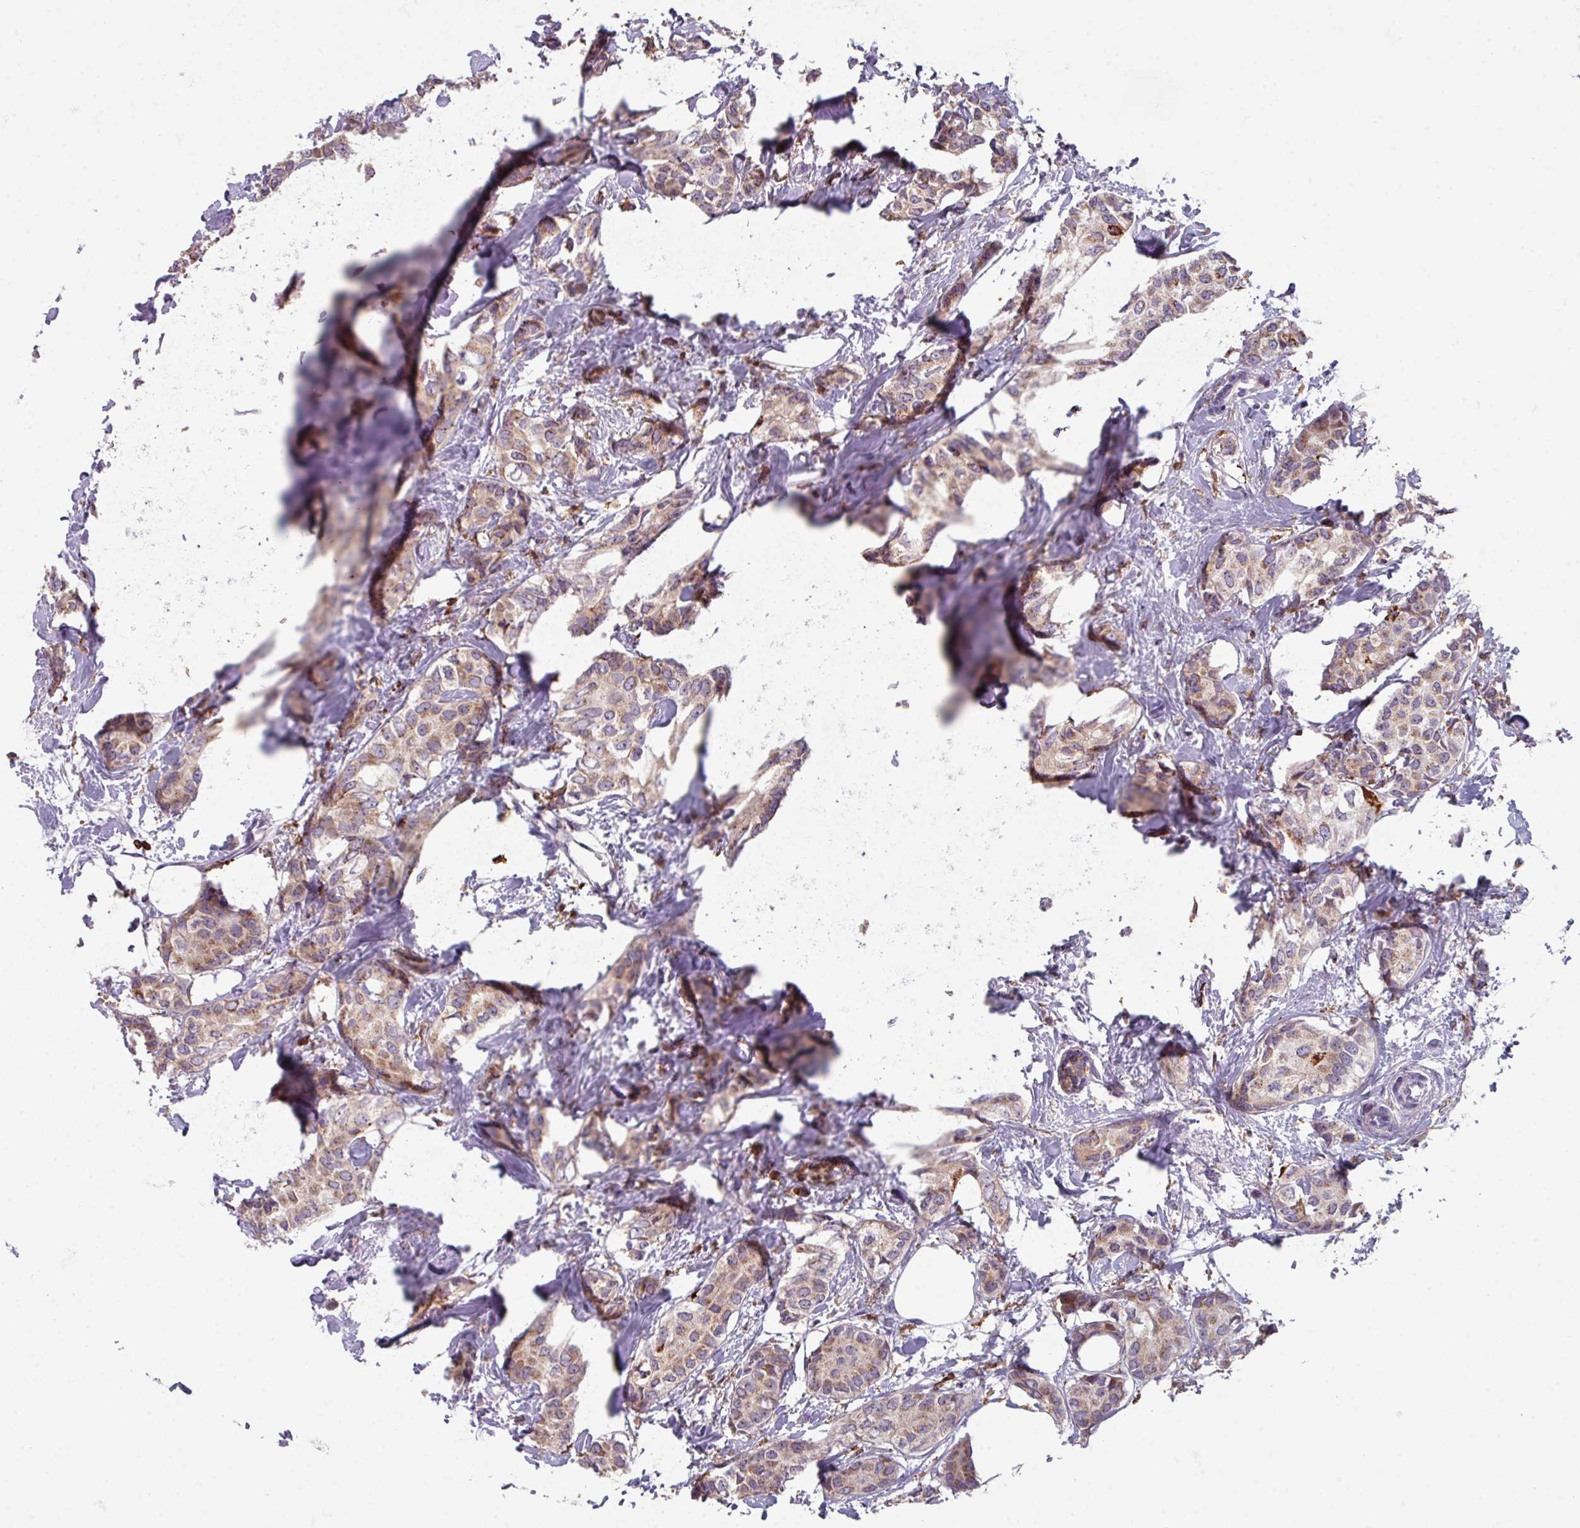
{"staining": {"intensity": "weak", "quantity": "25%-75%", "location": "cytoplasmic/membranous"}, "tissue": "breast cancer", "cell_type": "Tumor cells", "image_type": "cancer", "snomed": [{"axis": "morphology", "description": "Duct carcinoma"}, {"axis": "topography", "description": "Breast"}], "caption": "The micrograph displays immunohistochemical staining of breast infiltrating ductal carcinoma. There is weak cytoplasmic/membranous staining is appreciated in about 25%-75% of tumor cells. (DAB (3,3'-diaminobenzidine) IHC with brightfield microscopy, high magnification).", "gene": "NEDD9", "patient": {"sex": "female", "age": 73}}